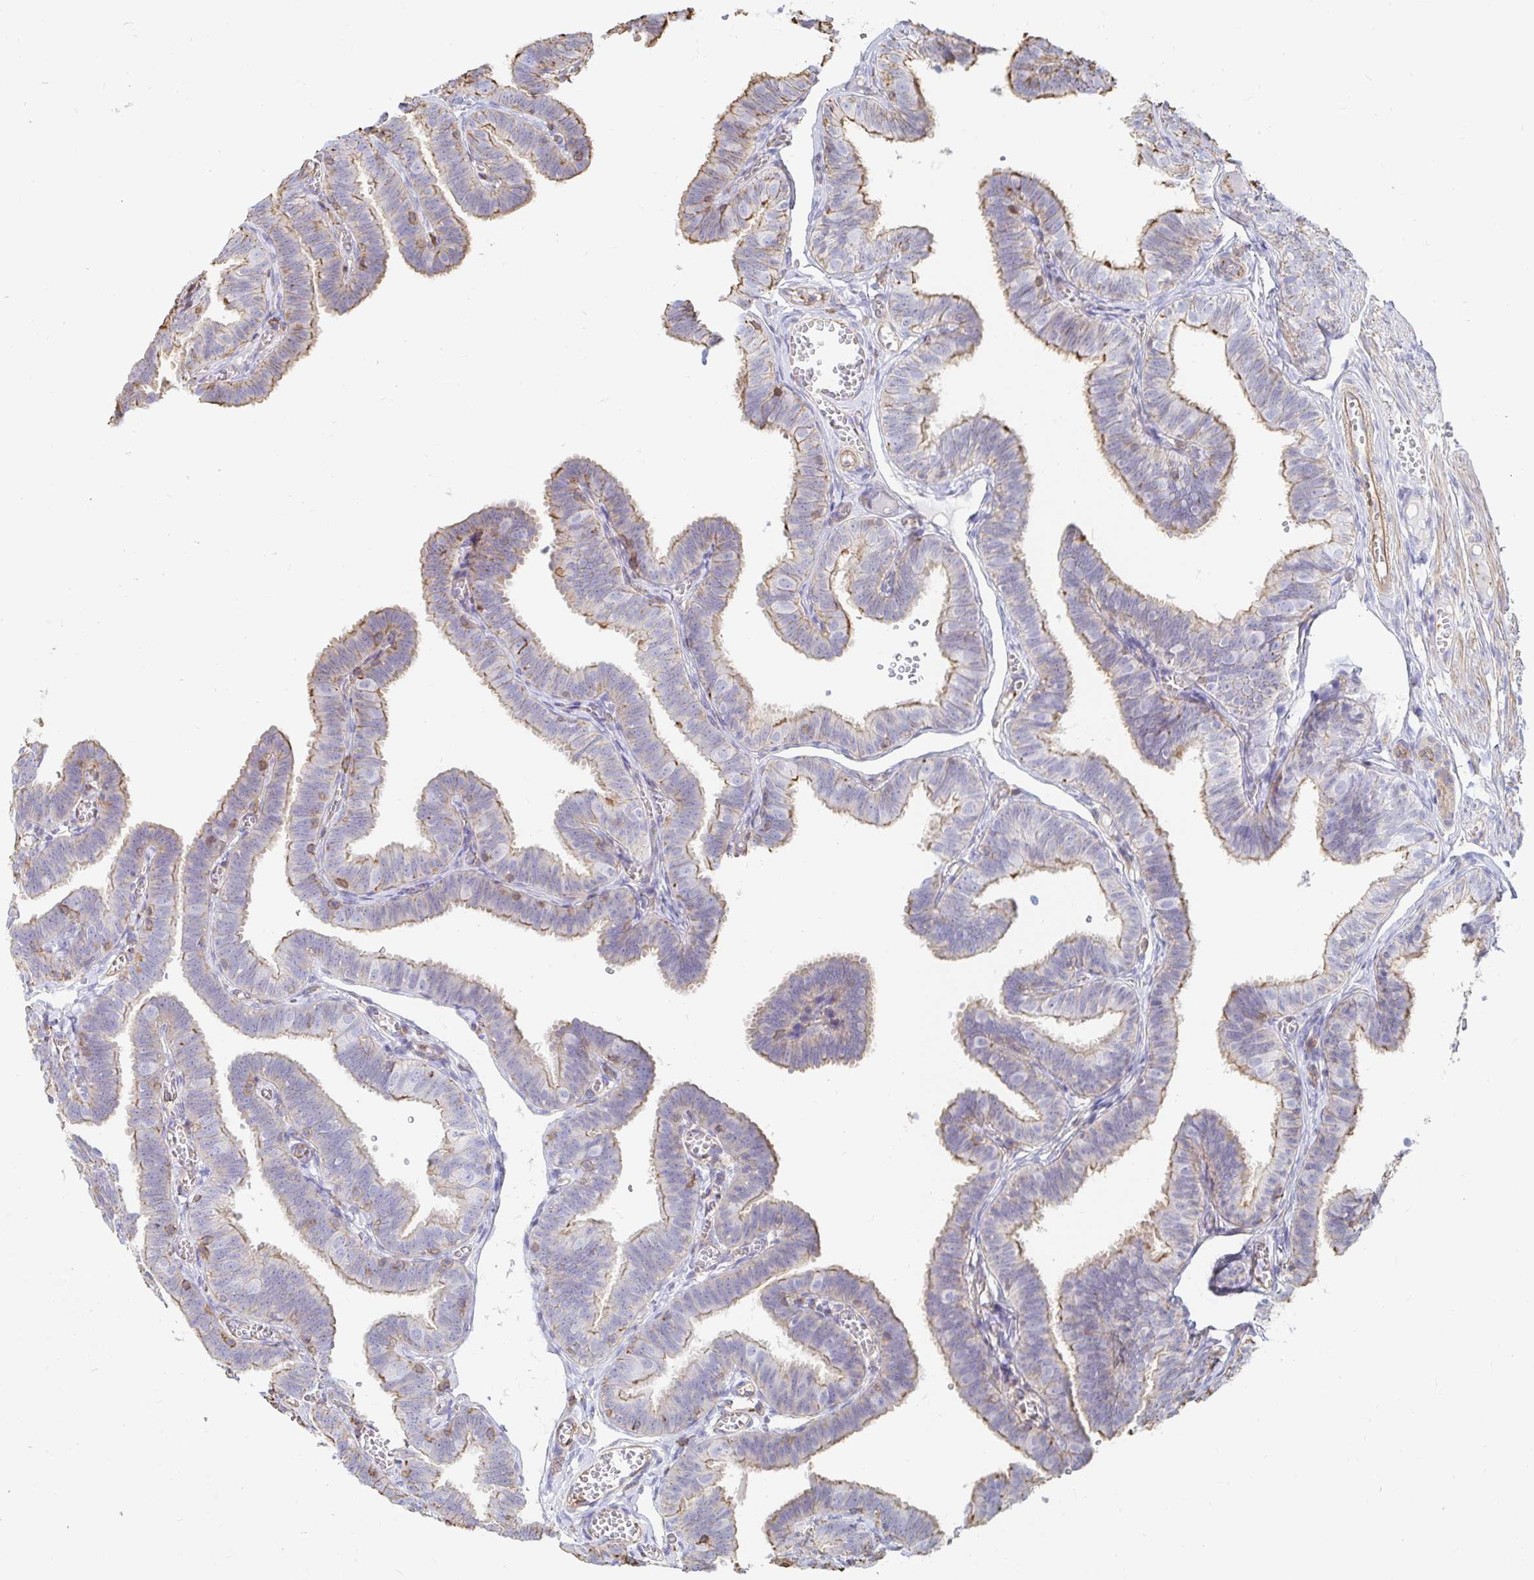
{"staining": {"intensity": "moderate", "quantity": ">75%", "location": "cytoplasmic/membranous"}, "tissue": "fallopian tube", "cell_type": "Glandular cells", "image_type": "normal", "snomed": [{"axis": "morphology", "description": "Normal tissue, NOS"}, {"axis": "topography", "description": "Fallopian tube"}], "caption": "Brown immunohistochemical staining in unremarkable human fallopian tube exhibits moderate cytoplasmic/membranous expression in about >75% of glandular cells. The protein of interest is shown in brown color, while the nuclei are stained blue.", "gene": "PTPN14", "patient": {"sex": "female", "age": 25}}